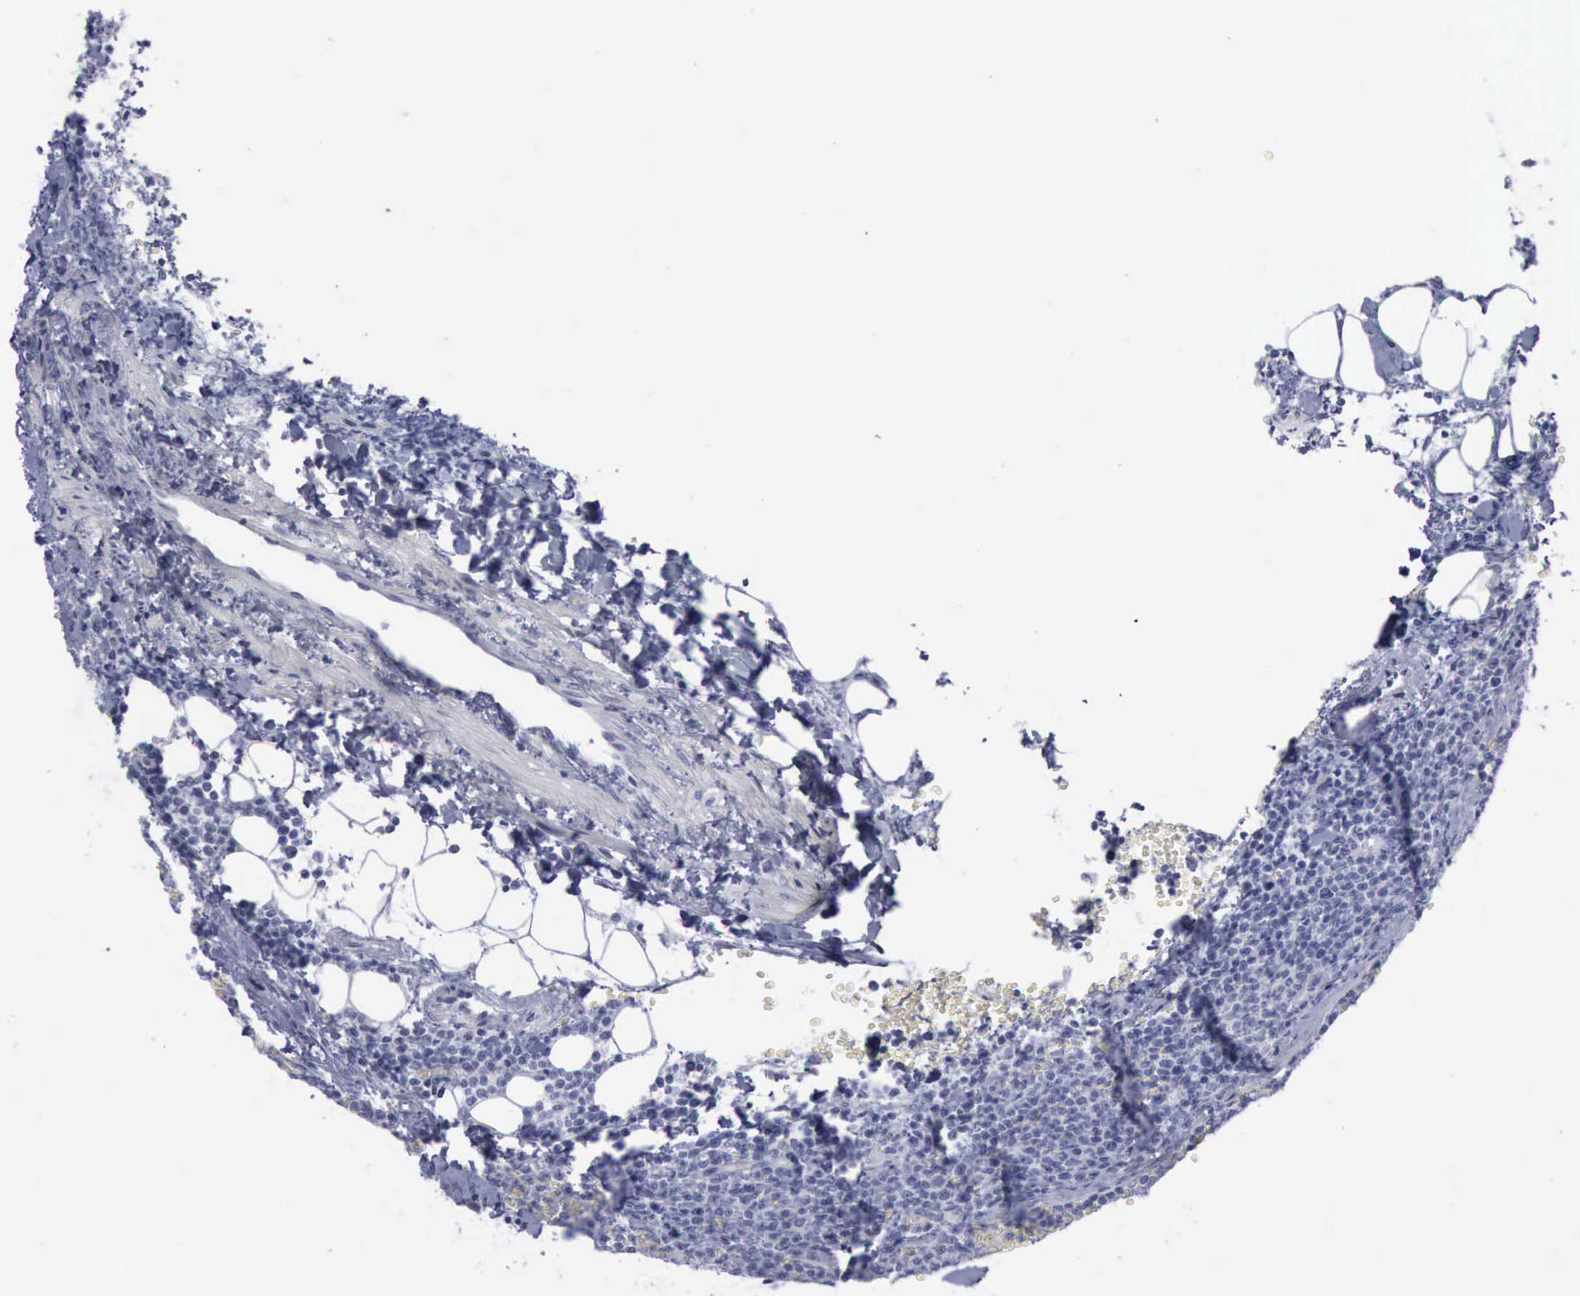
{"staining": {"intensity": "negative", "quantity": "none", "location": "none"}, "tissue": "lymphoma", "cell_type": "Tumor cells", "image_type": "cancer", "snomed": [{"axis": "morphology", "description": "Malignant lymphoma, non-Hodgkin's type, Low grade"}, {"axis": "topography", "description": "Lymph node"}], "caption": "A high-resolution photomicrograph shows immunohistochemistry staining of malignant lymphoma, non-Hodgkin's type (low-grade), which exhibits no significant staining in tumor cells.", "gene": "KRT13", "patient": {"sex": "male", "age": 50}}